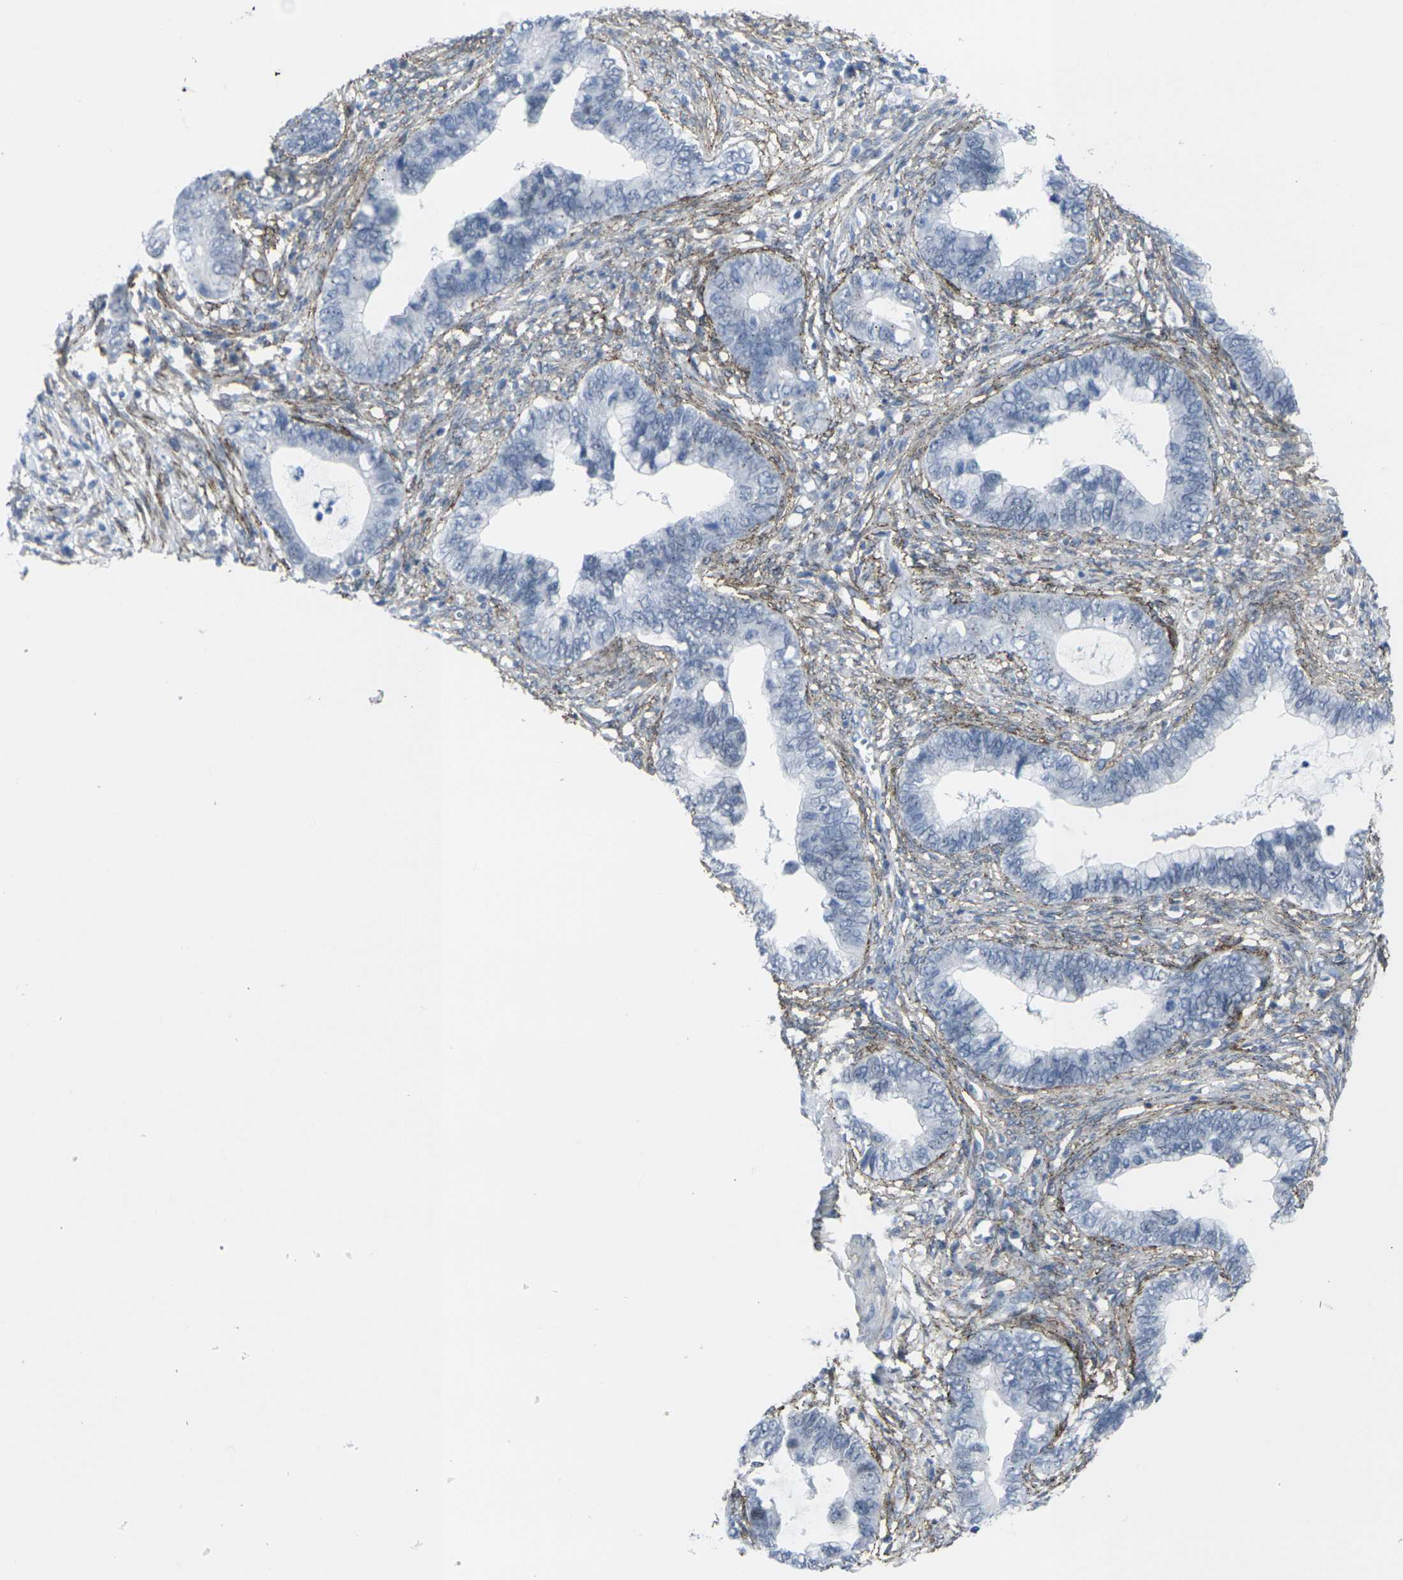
{"staining": {"intensity": "negative", "quantity": "none", "location": "none"}, "tissue": "cervical cancer", "cell_type": "Tumor cells", "image_type": "cancer", "snomed": [{"axis": "morphology", "description": "Adenocarcinoma, NOS"}, {"axis": "topography", "description": "Cervix"}], "caption": "Cervical adenocarcinoma was stained to show a protein in brown. There is no significant expression in tumor cells.", "gene": "CDH11", "patient": {"sex": "female", "age": 44}}